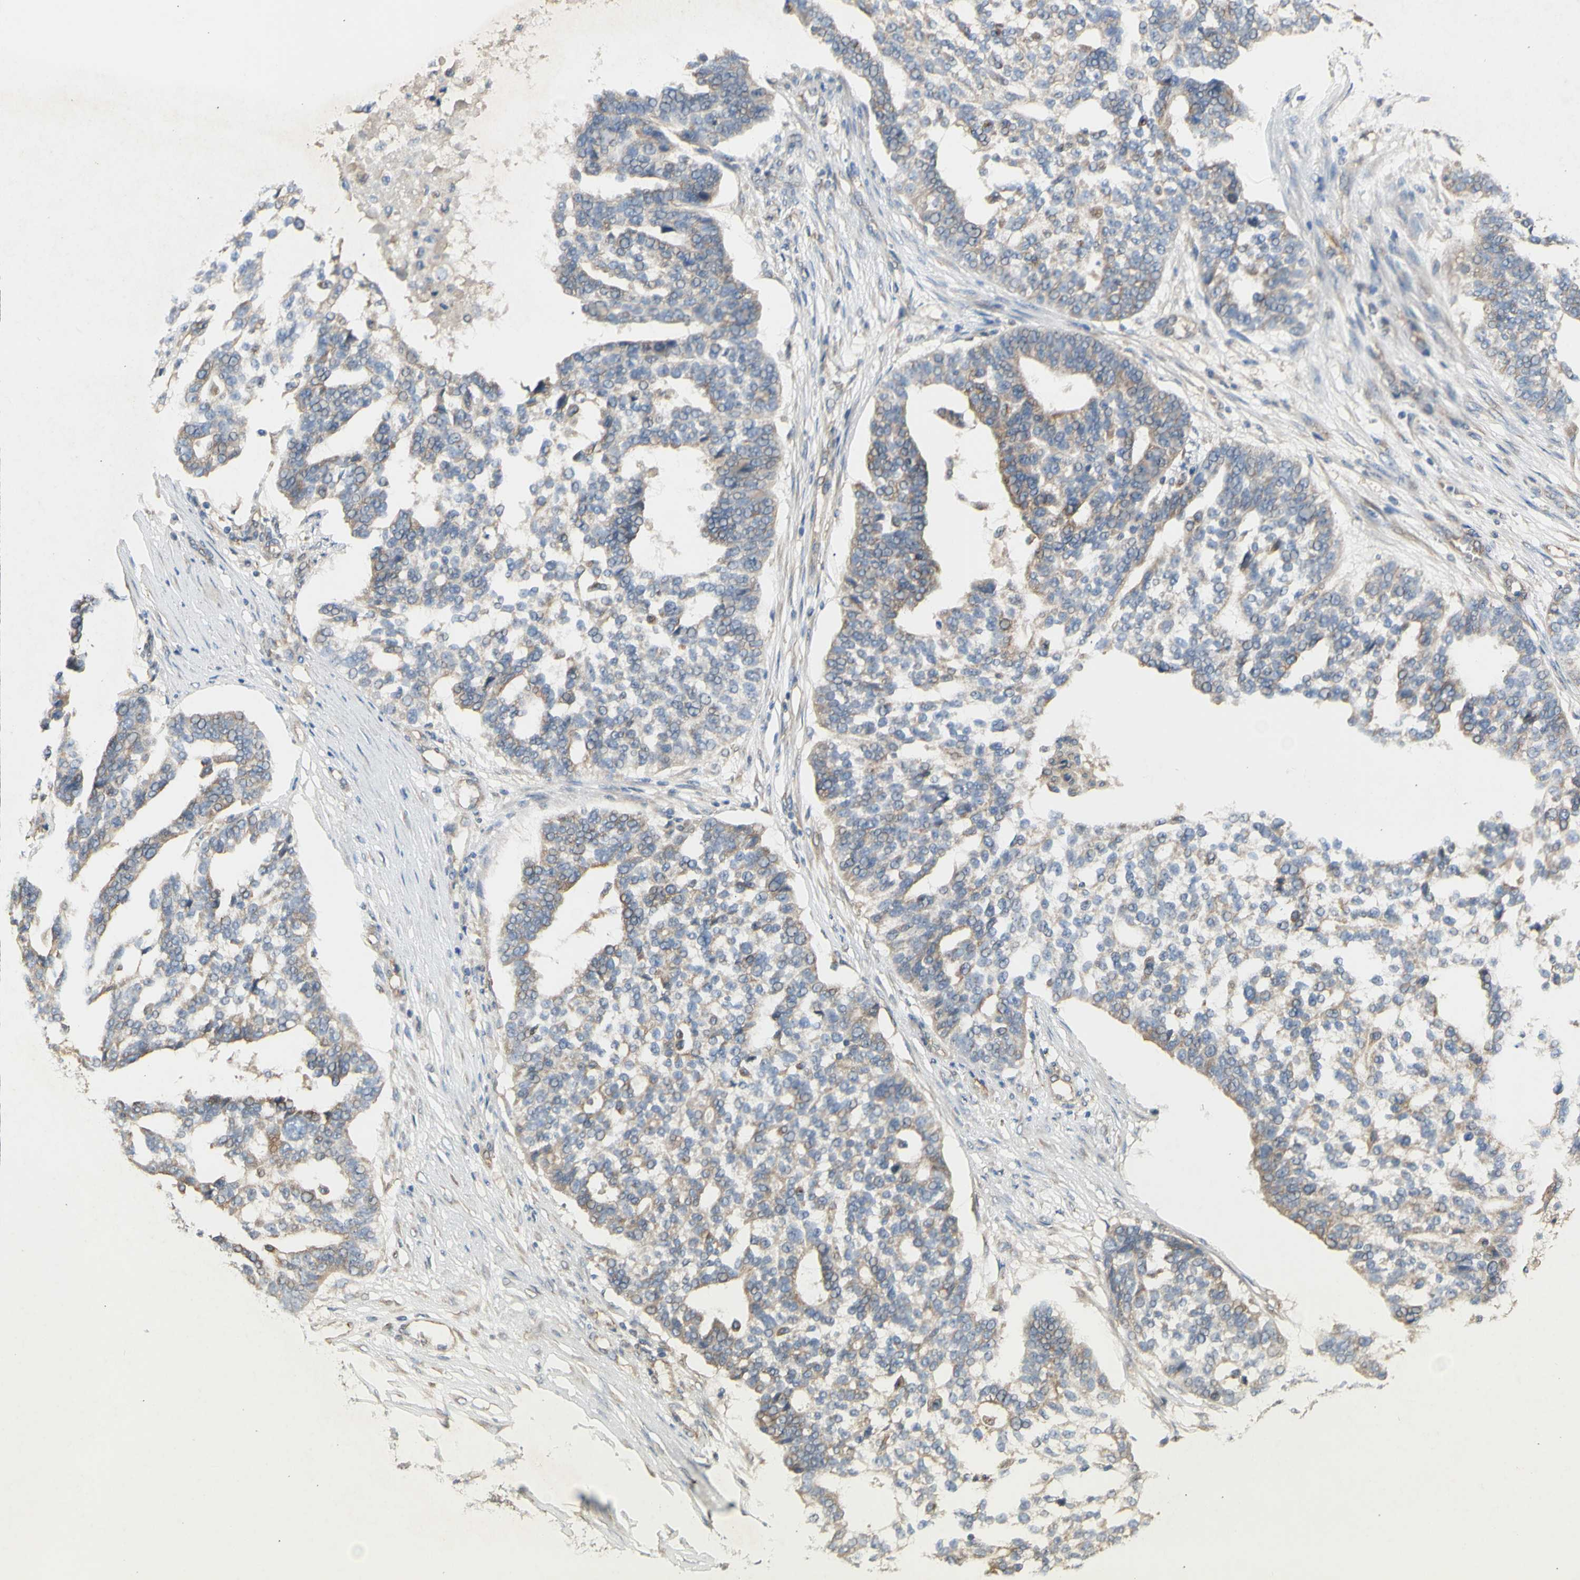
{"staining": {"intensity": "weak", "quantity": "<25%", "location": "cytoplasmic/membranous"}, "tissue": "ovarian cancer", "cell_type": "Tumor cells", "image_type": "cancer", "snomed": [{"axis": "morphology", "description": "Cystadenocarcinoma, serous, NOS"}, {"axis": "topography", "description": "Ovary"}], "caption": "Immunohistochemistry micrograph of neoplastic tissue: serous cystadenocarcinoma (ovarian) stained with DAB demonstrates no significant protein positivity in tumor cells. (DAB immunohistochemistry with hematoxylin counter stain).", "gene": "KLC1", "patient": {"sex": "female", "age": 59}}